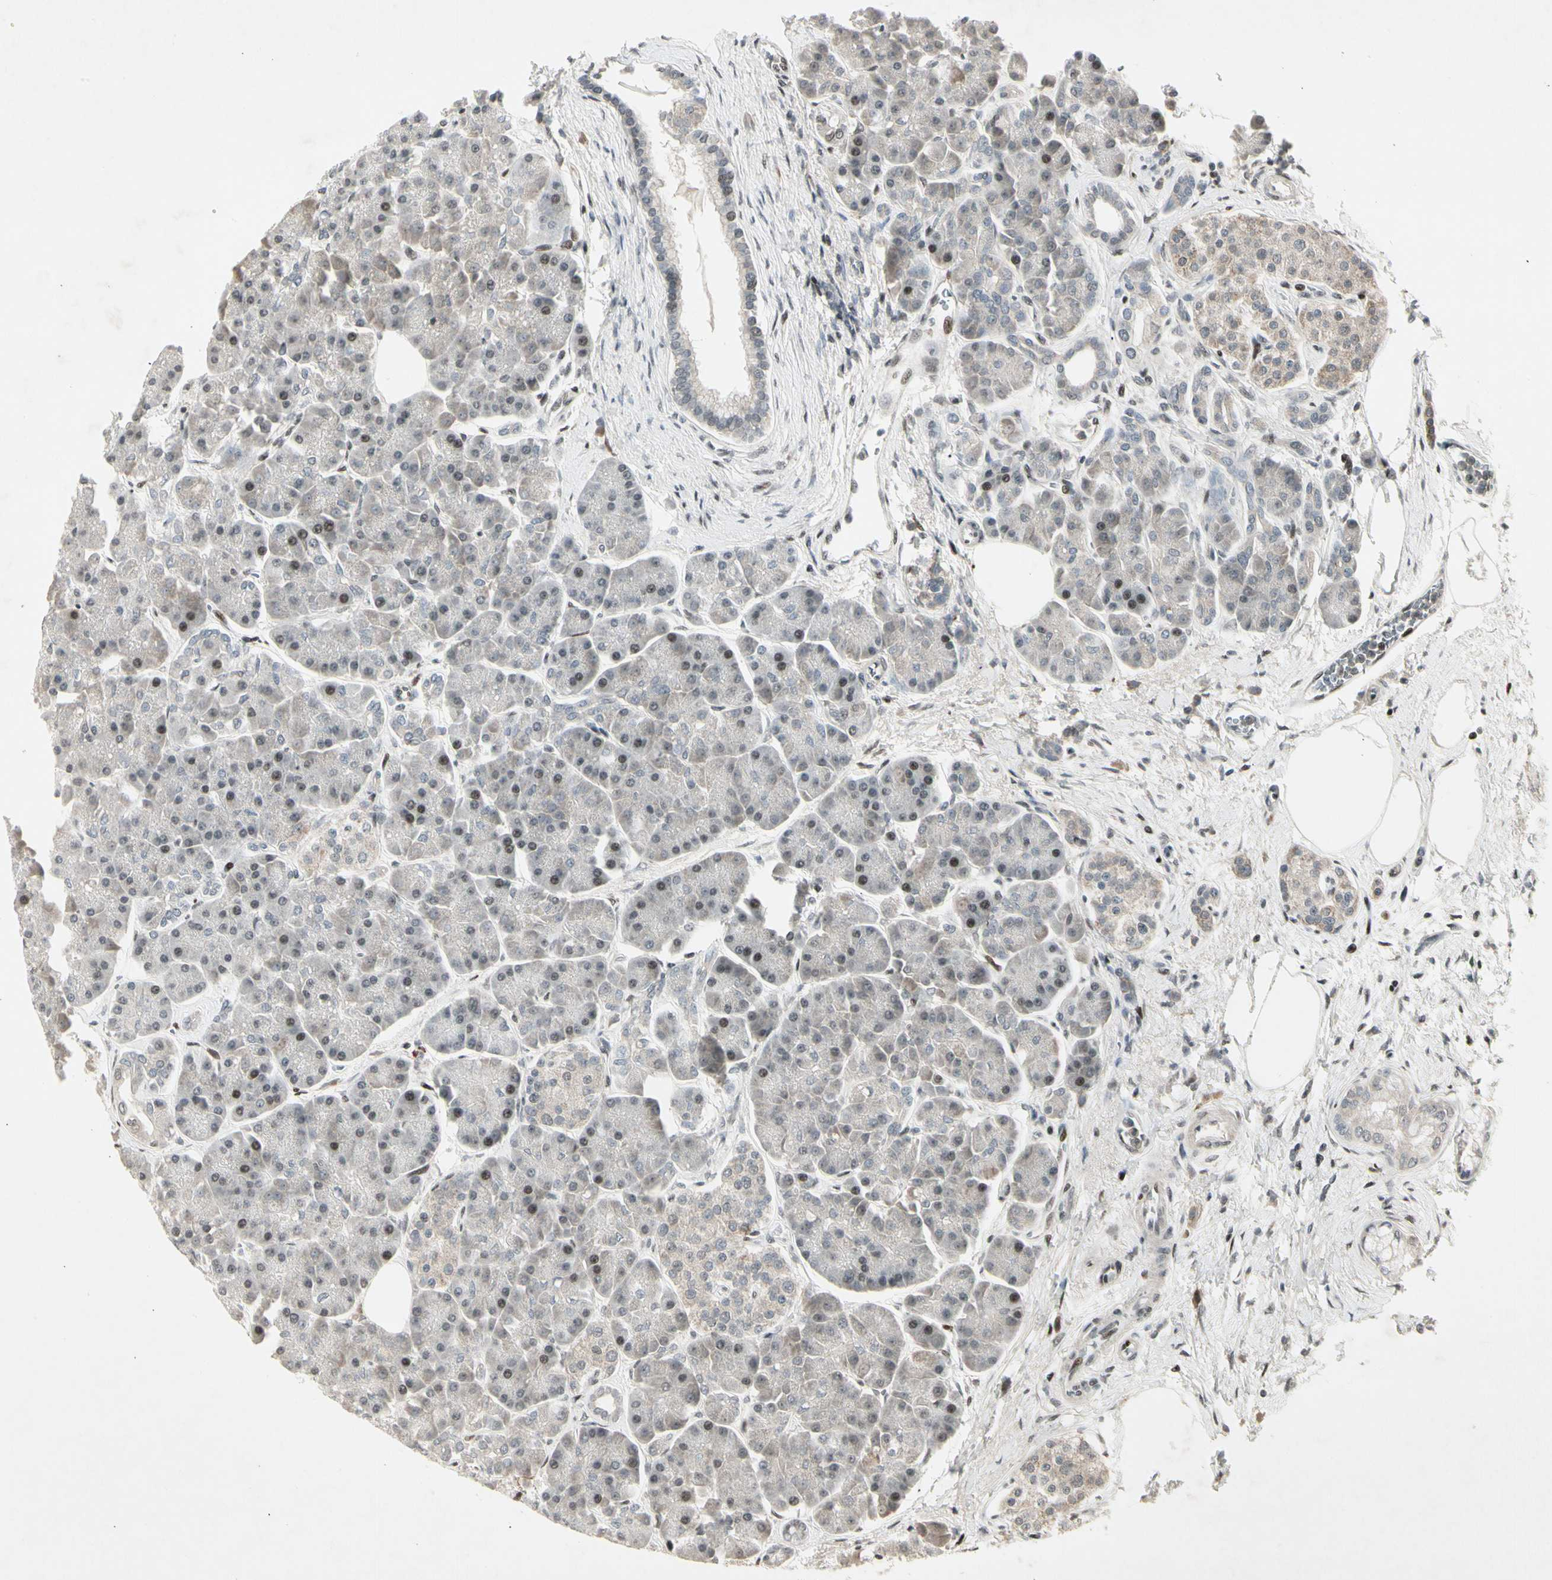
{"staining": {"intensity": "moderate", "quantity": "<25%", "location": "nuclear"}, "tissue": "pancreas", "cell_type": "Exocrine glandular cells", "image_type": "normal", "snomed": [{"axis": "morphology", "description": "Normal tissue, NOS"}, {"axis": "topography", "description": "Pancreas"}], "caption": "A high-resolution photomicrograph shows immunohistochemistry staining of unremarkable pancreas, which reveals moderate nuclear expression in about <25% of exocrine glandular cells. The protein is shown in brown color, while the nuclei are stained blue.", "gene": "FOXJ2", "patient": {"sex": "female", "age": 70}}